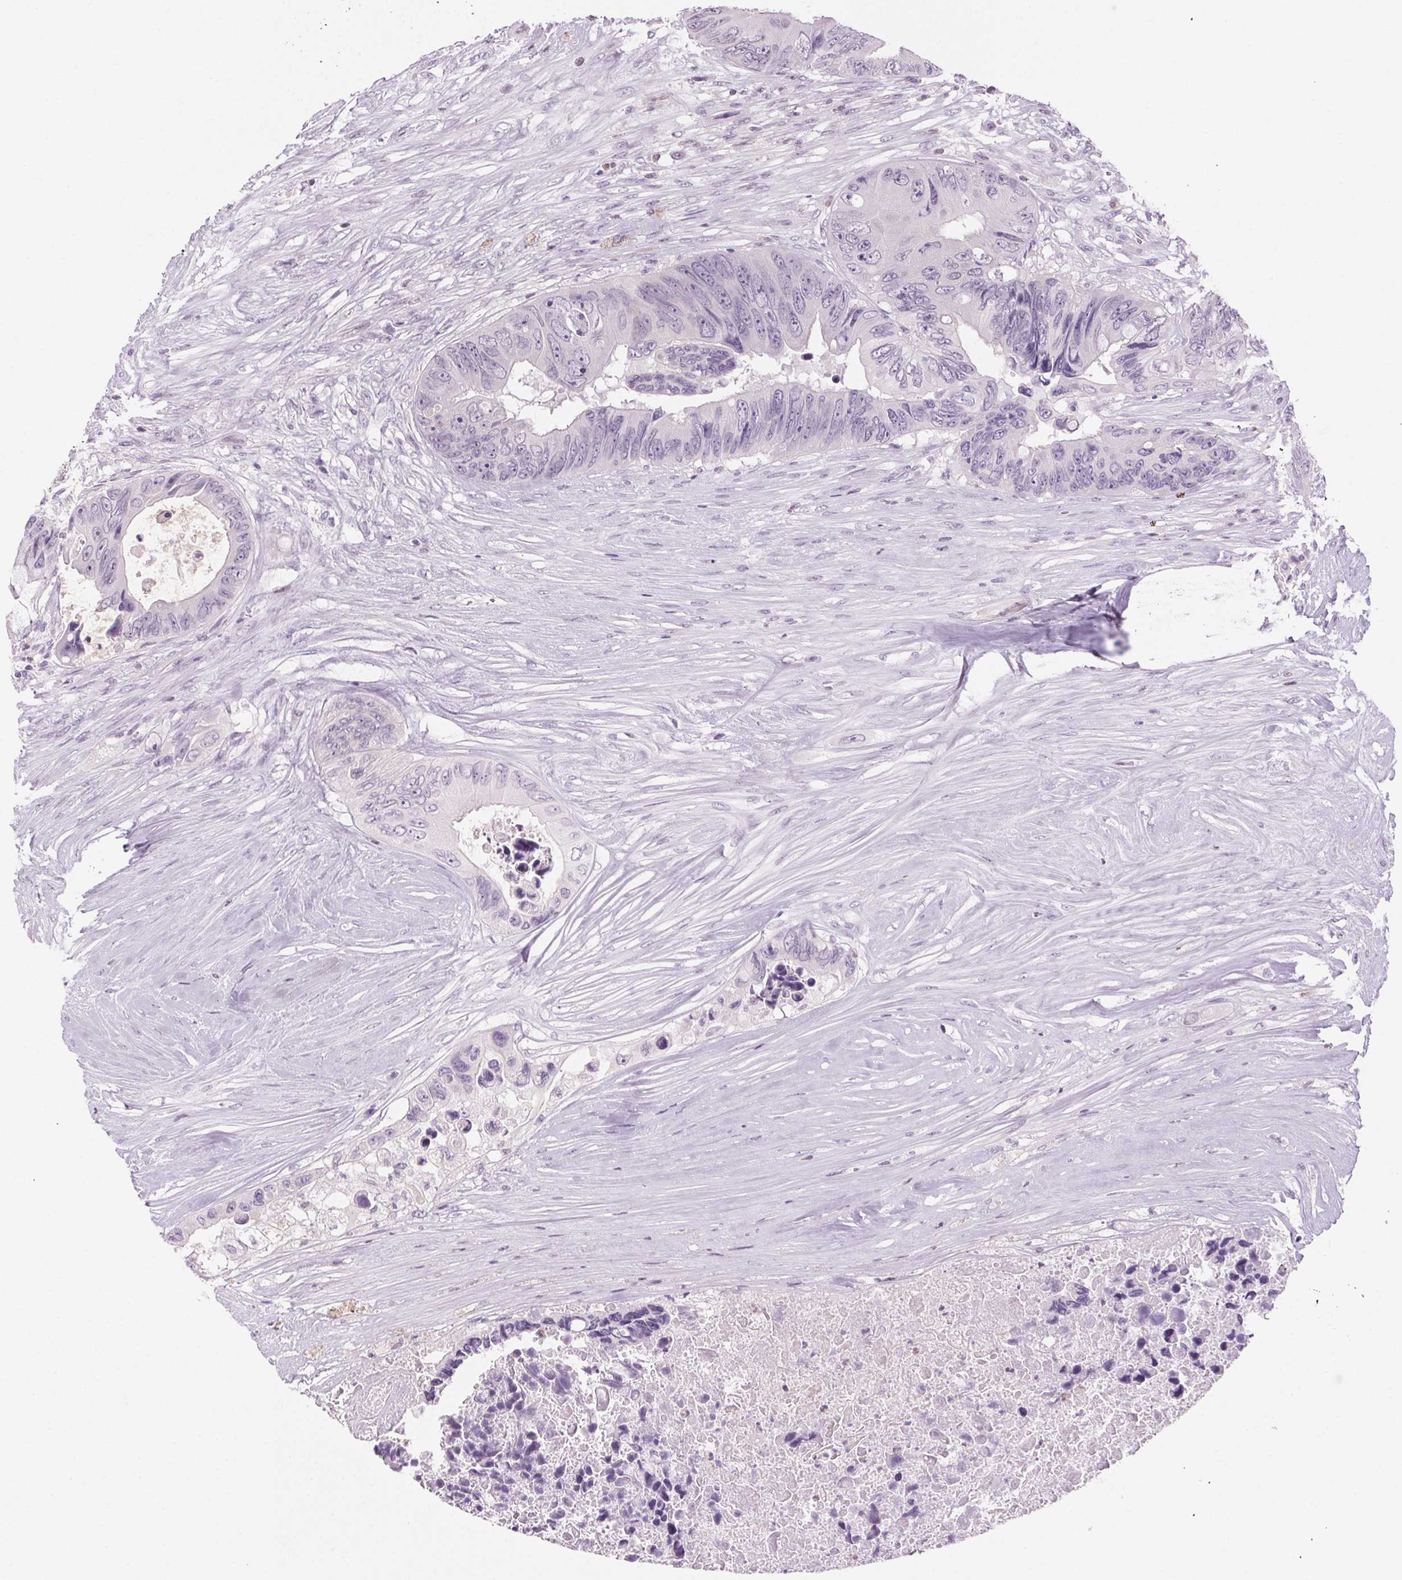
{"staining": {"intensity": "negative", "quantity": "none", "location": "none"}, "tissue": "colorectal cancer", "cell_type": "Tumor cells", "image_type": "cancer", "snomed": [{"axis": "morphology", "description": "Adenocarcinoma, NOS"}, {"axis": "topography", "description": "Colon"}], "caption": "A high-resolution photomicrograph shows IHC staining of colorectal cancer, which shows no significant expression in tumor cells.", "gene": "SLC6A19", "patient": {"sex": "female", "age": 48}}